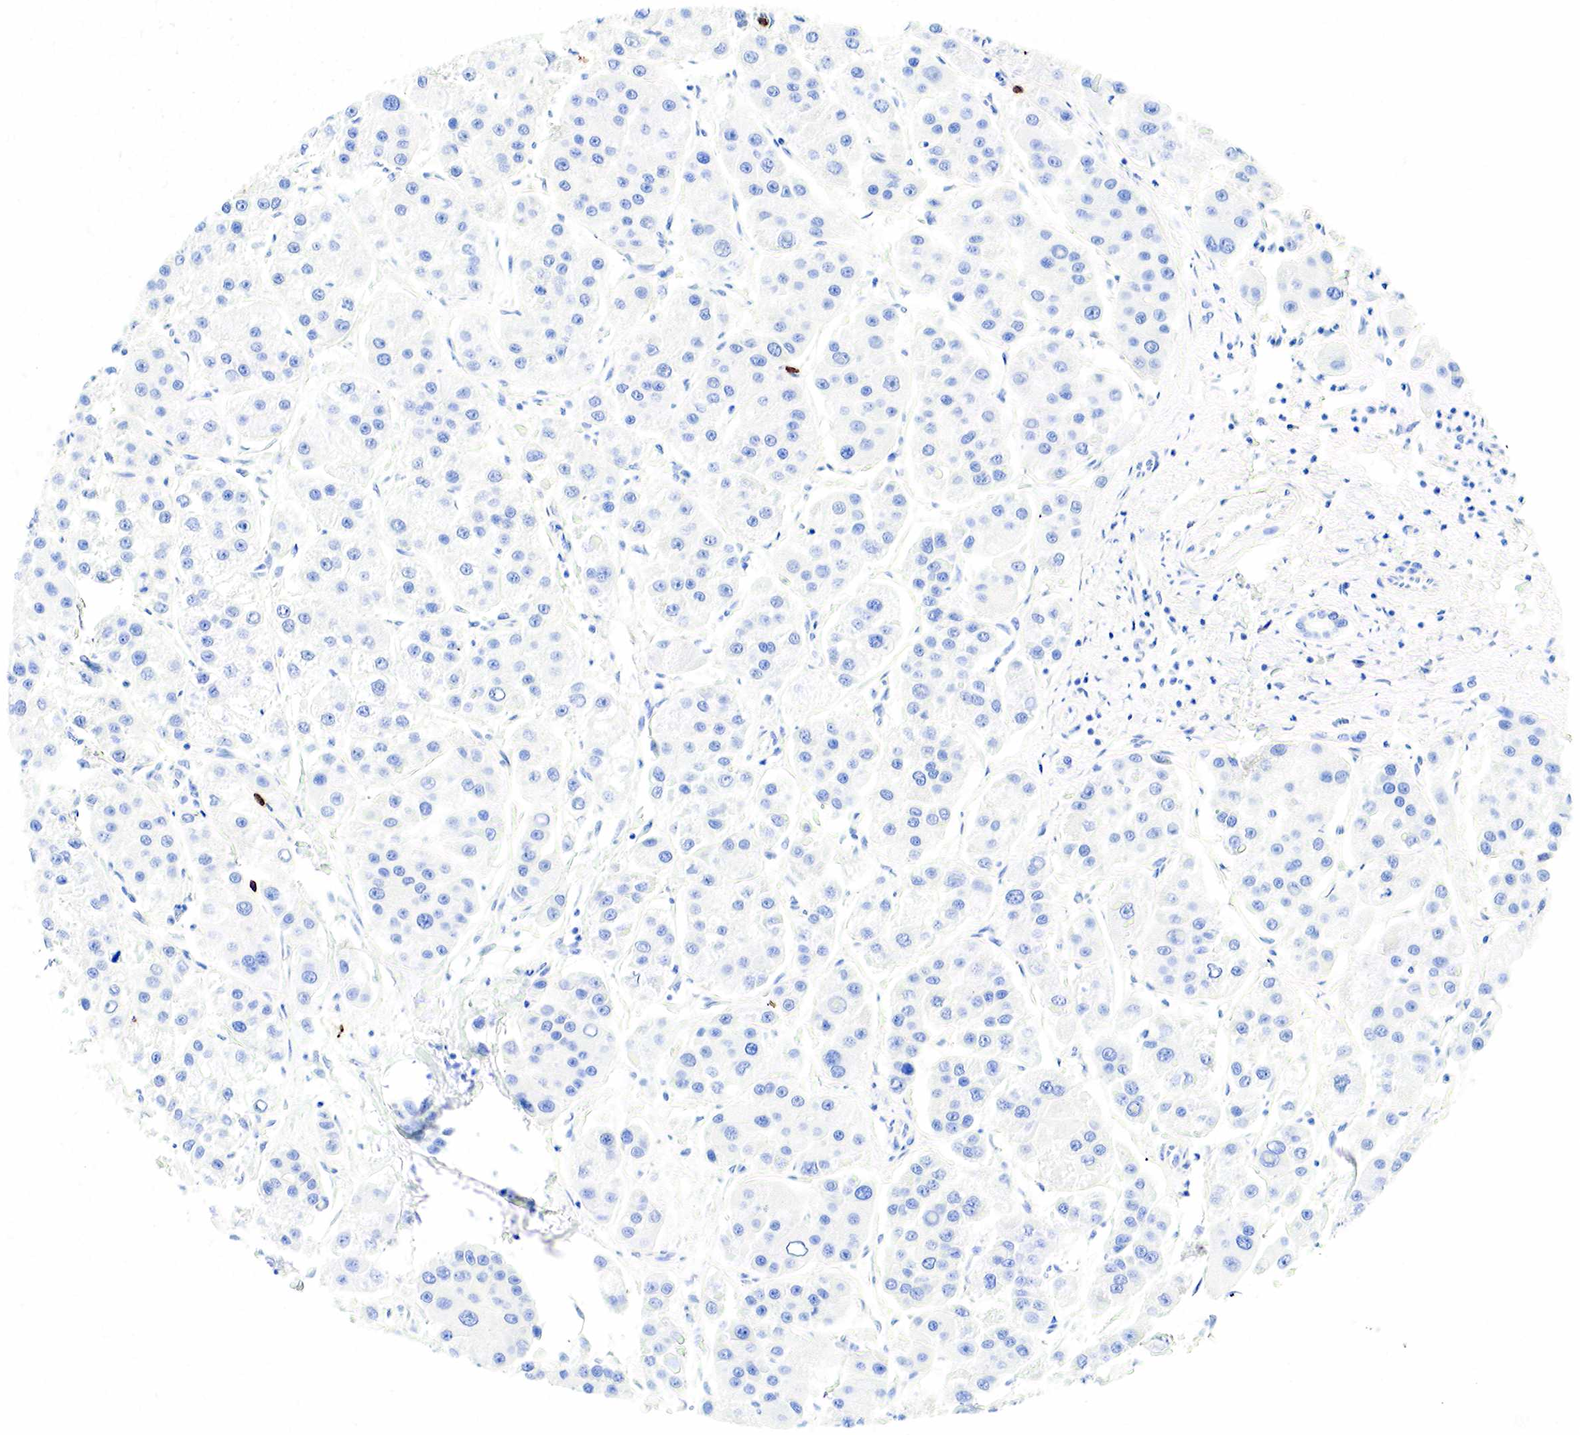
{"staining": {"intensity": "negative", "quantity": "none", "location": "none"}, "tissue": "liver cancer", "cell_type": "Tumor cells", "image_type": "cancer", "snomed": [{"axis": "morphology", "description": "Carcinoma, Hepatocellular, NOS"}, {"axis": "topography", "description": "Liver"}], "caption": "The immunohistochemistry (IHC) micrograph has no significant expression in tumor cells of liver cancer tissue.", "gene": "FUT4", "patient": {"sex": "female", "age": 85}}